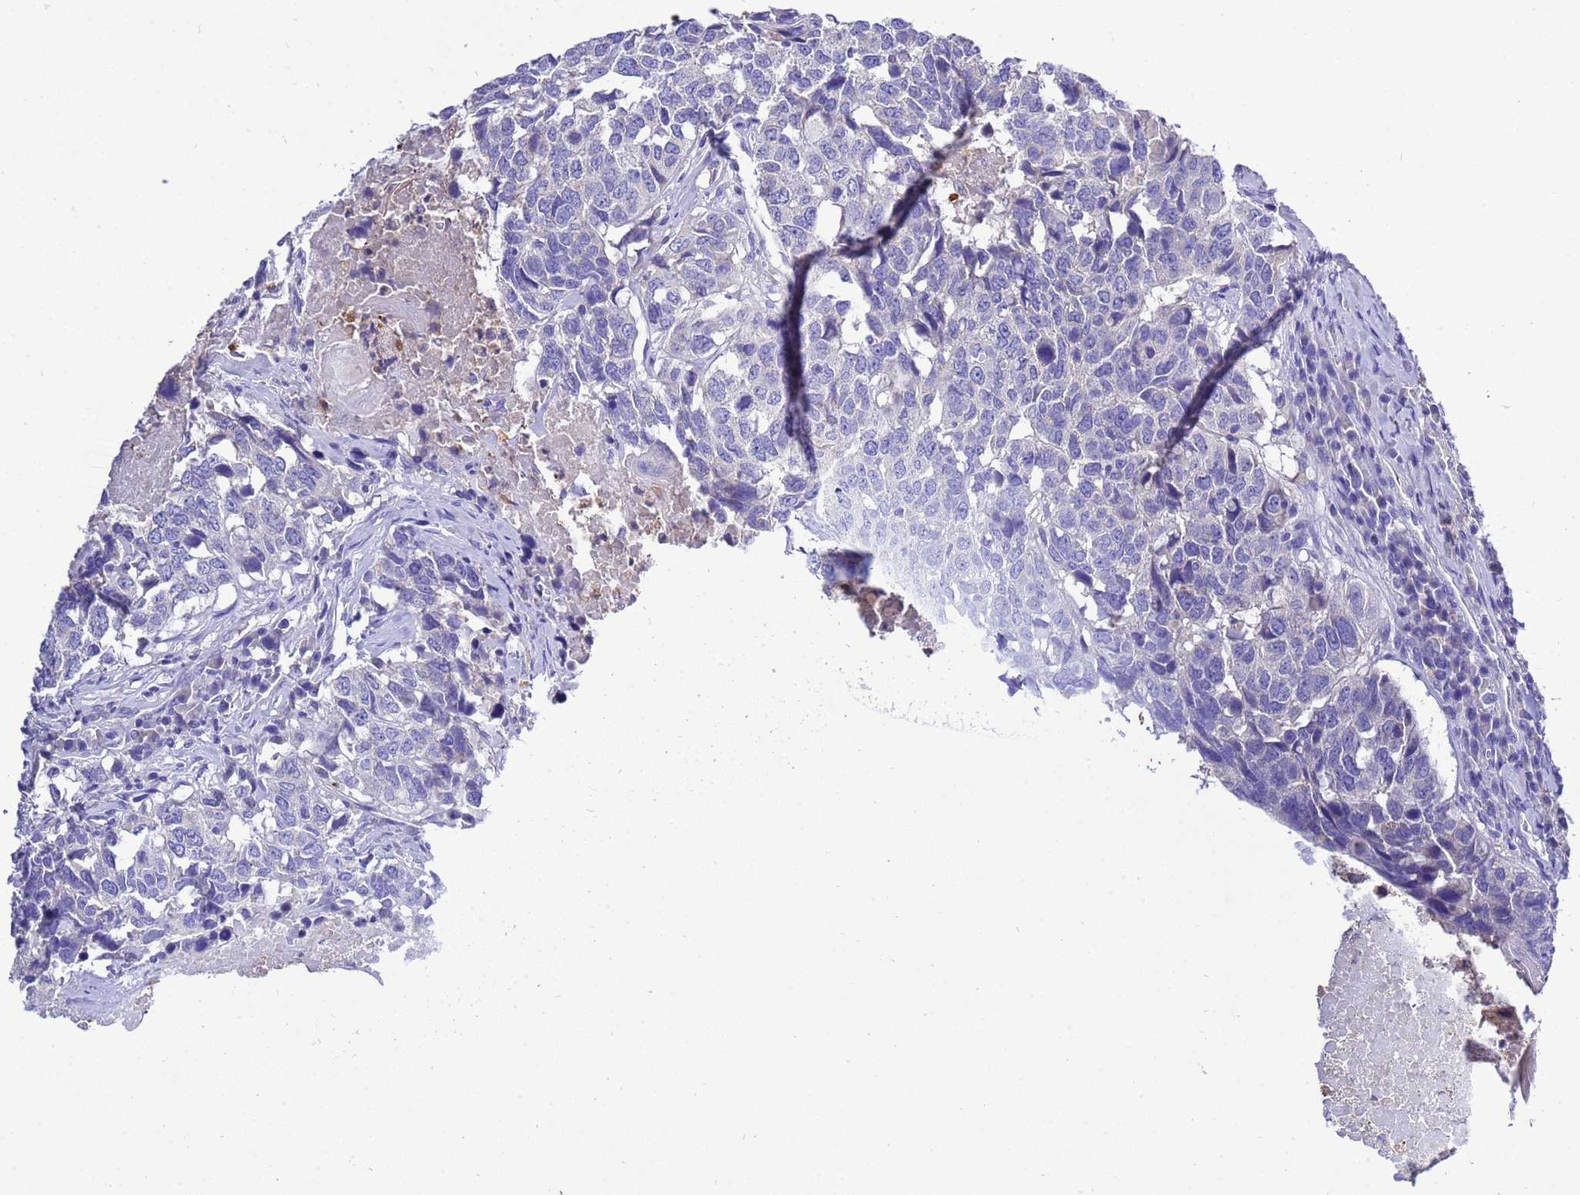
{"staining": {"intensity": "negative", "quantity": "none", "location": "none"}, "tissue": "head and neck cancer", "cell_type": "Tumor cells", "image_type": "cancer", "snomed": [{"axis": "morphology", "description": "Squamous cell carcinoma, NOS"}, {"axis": "topography", "description": "Head-Neck"}], "caption": "DAB (3,3'-diaminobenzidine) immunohistochemical staining of squamous cell carcinoma (head and neck) reveals no significant positivity in tumor cells. (Immunohistochemistry (ihc), brightfield microscopy, high magnification).", "gene": "KICS2", "patient": {"sex": "male", "age": 66}}